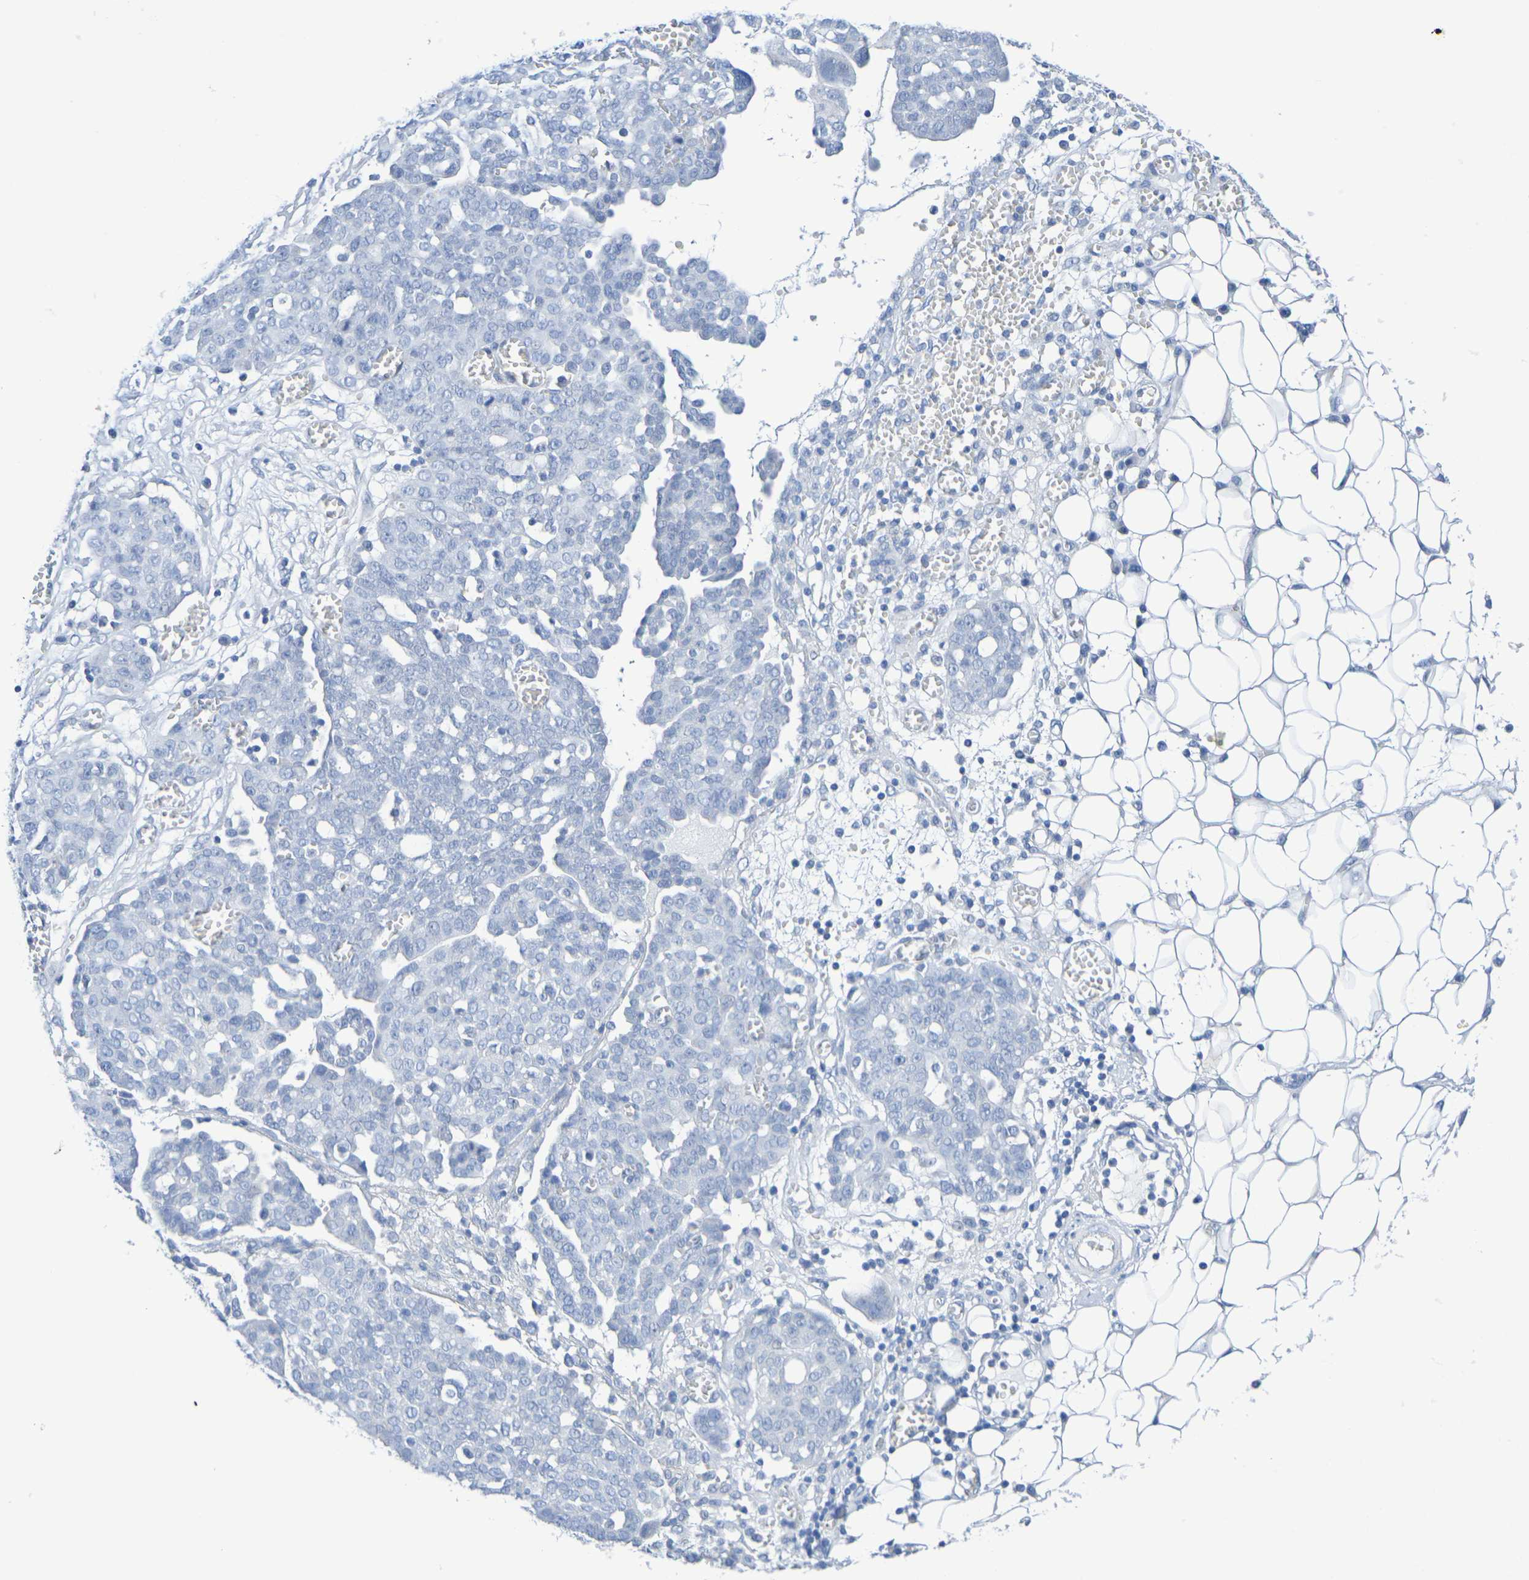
{"staining": {"intensity": "negative", "quantity": "none", "location": "none"}, "tissue": "ovarian cancer", "cell_type": "Tumor cells", "image_type": "cancer", "snomed": [{"axis": "morphology", "description": "Cystadenocarcinoma, serous, NOS"}, {"axis": "topography", "description": "Soft tissue"}, {"axis": "topography", "description": "Ovary"}], "caption": "This is a histopathology image of immunohistochemistry (IHC) staining of serous cystadenocarcinoma (ovarian), which shows no staining in tumor cells.", "gene": "TMCC3", "patient": {"sex": "female", "age": 57}}